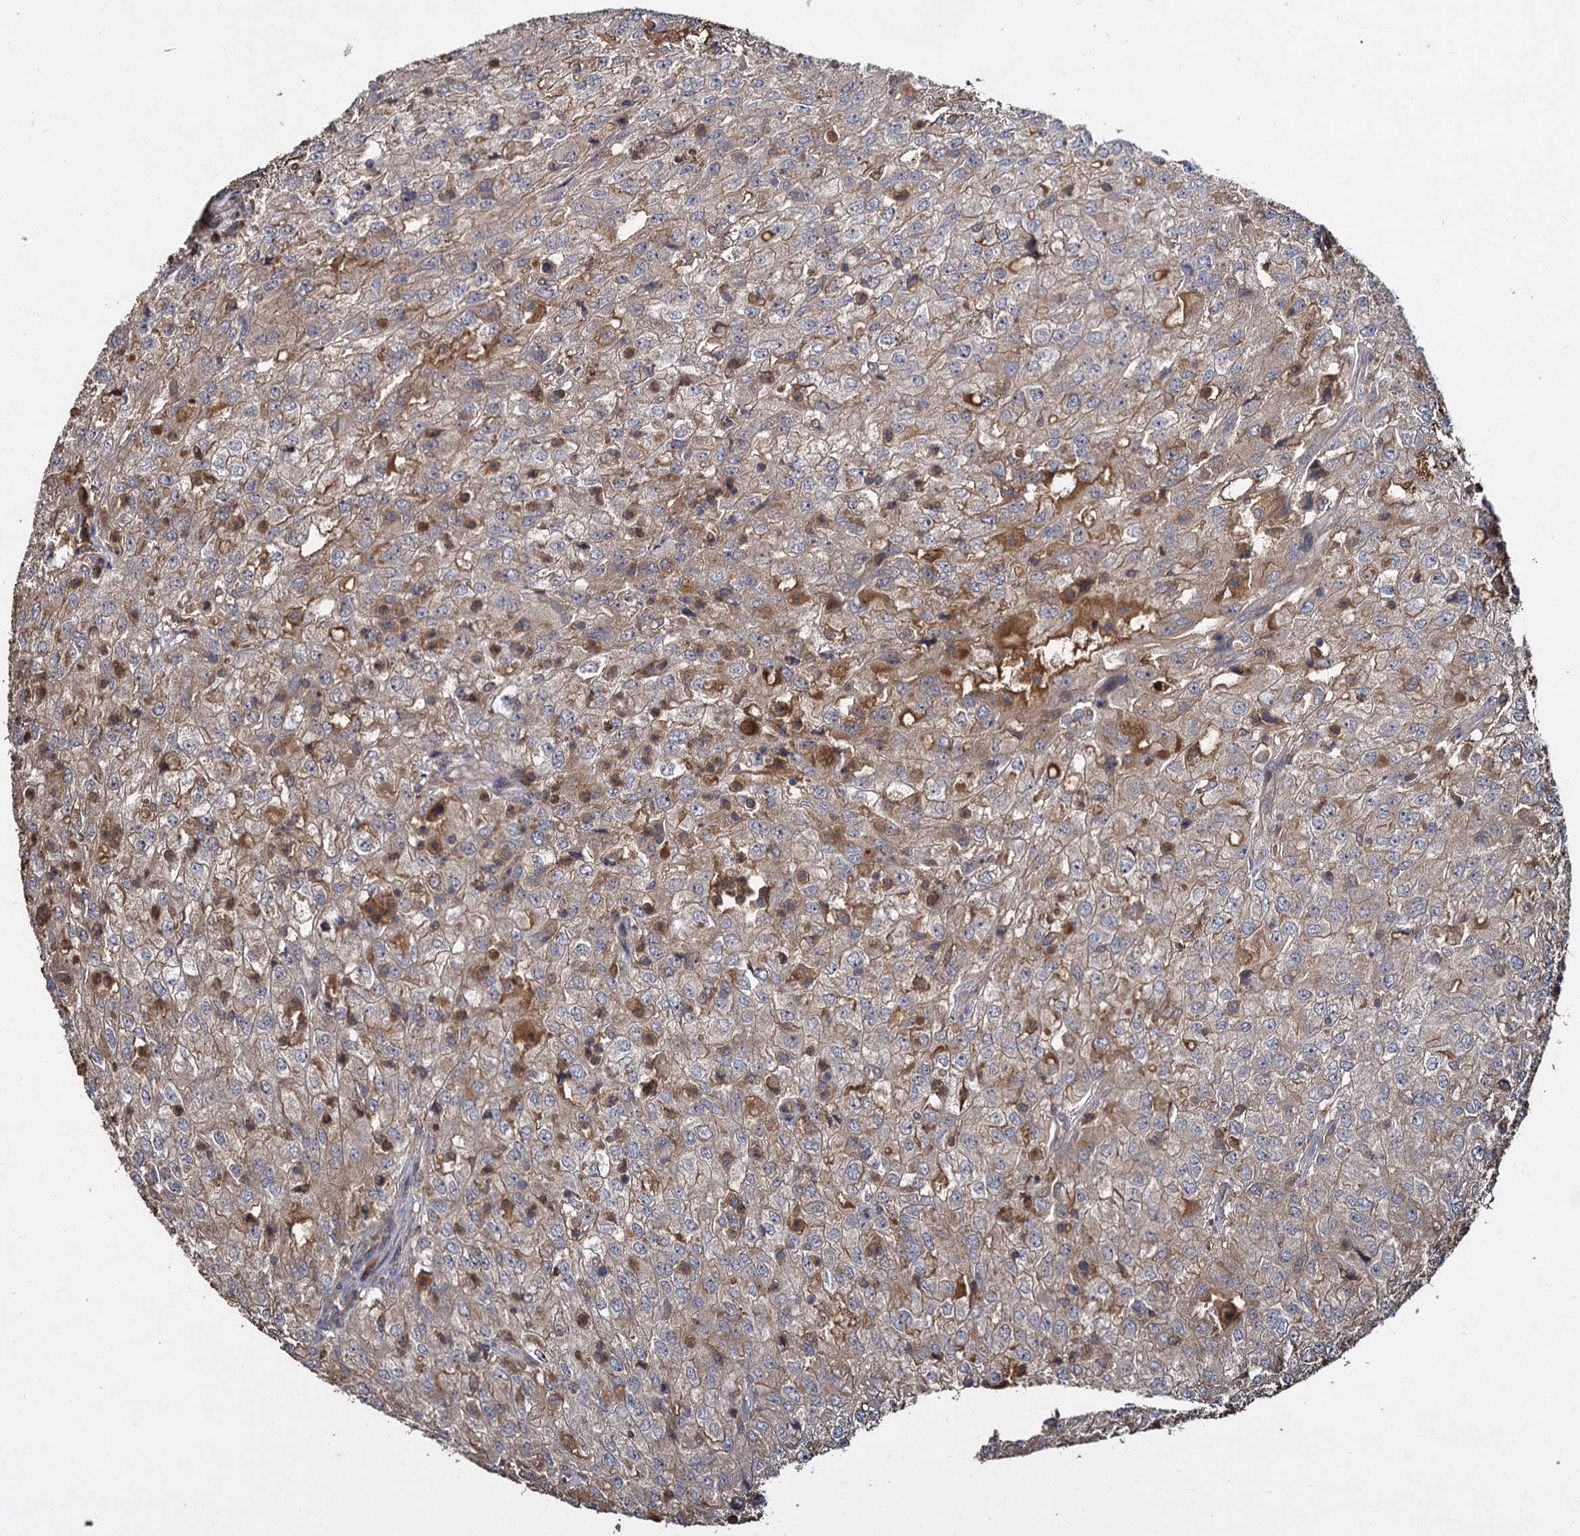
{"staining": {"intensity": "moderate", "quantity": "<25%", "location": "cytoplasmic/membranous"}, "tissue": "renal cancer", "cell_type": "Tumor cells", "image_type": "cancer", "snomed": [{"axis": "morphology", "description": "Adenocarcinoma, NOS"}, {"axis": "topography", "description": "Kidney"}], "caption": "Immunohistochemistry (IHC) micrograph of renal cancer stained for a protein (brown), which reveals low levels of moderate cytoplasmic/membranous staining in about <25% of tumor cells.", "gene": "GCLC", "patient": {"sex": "female", "age": 54}}